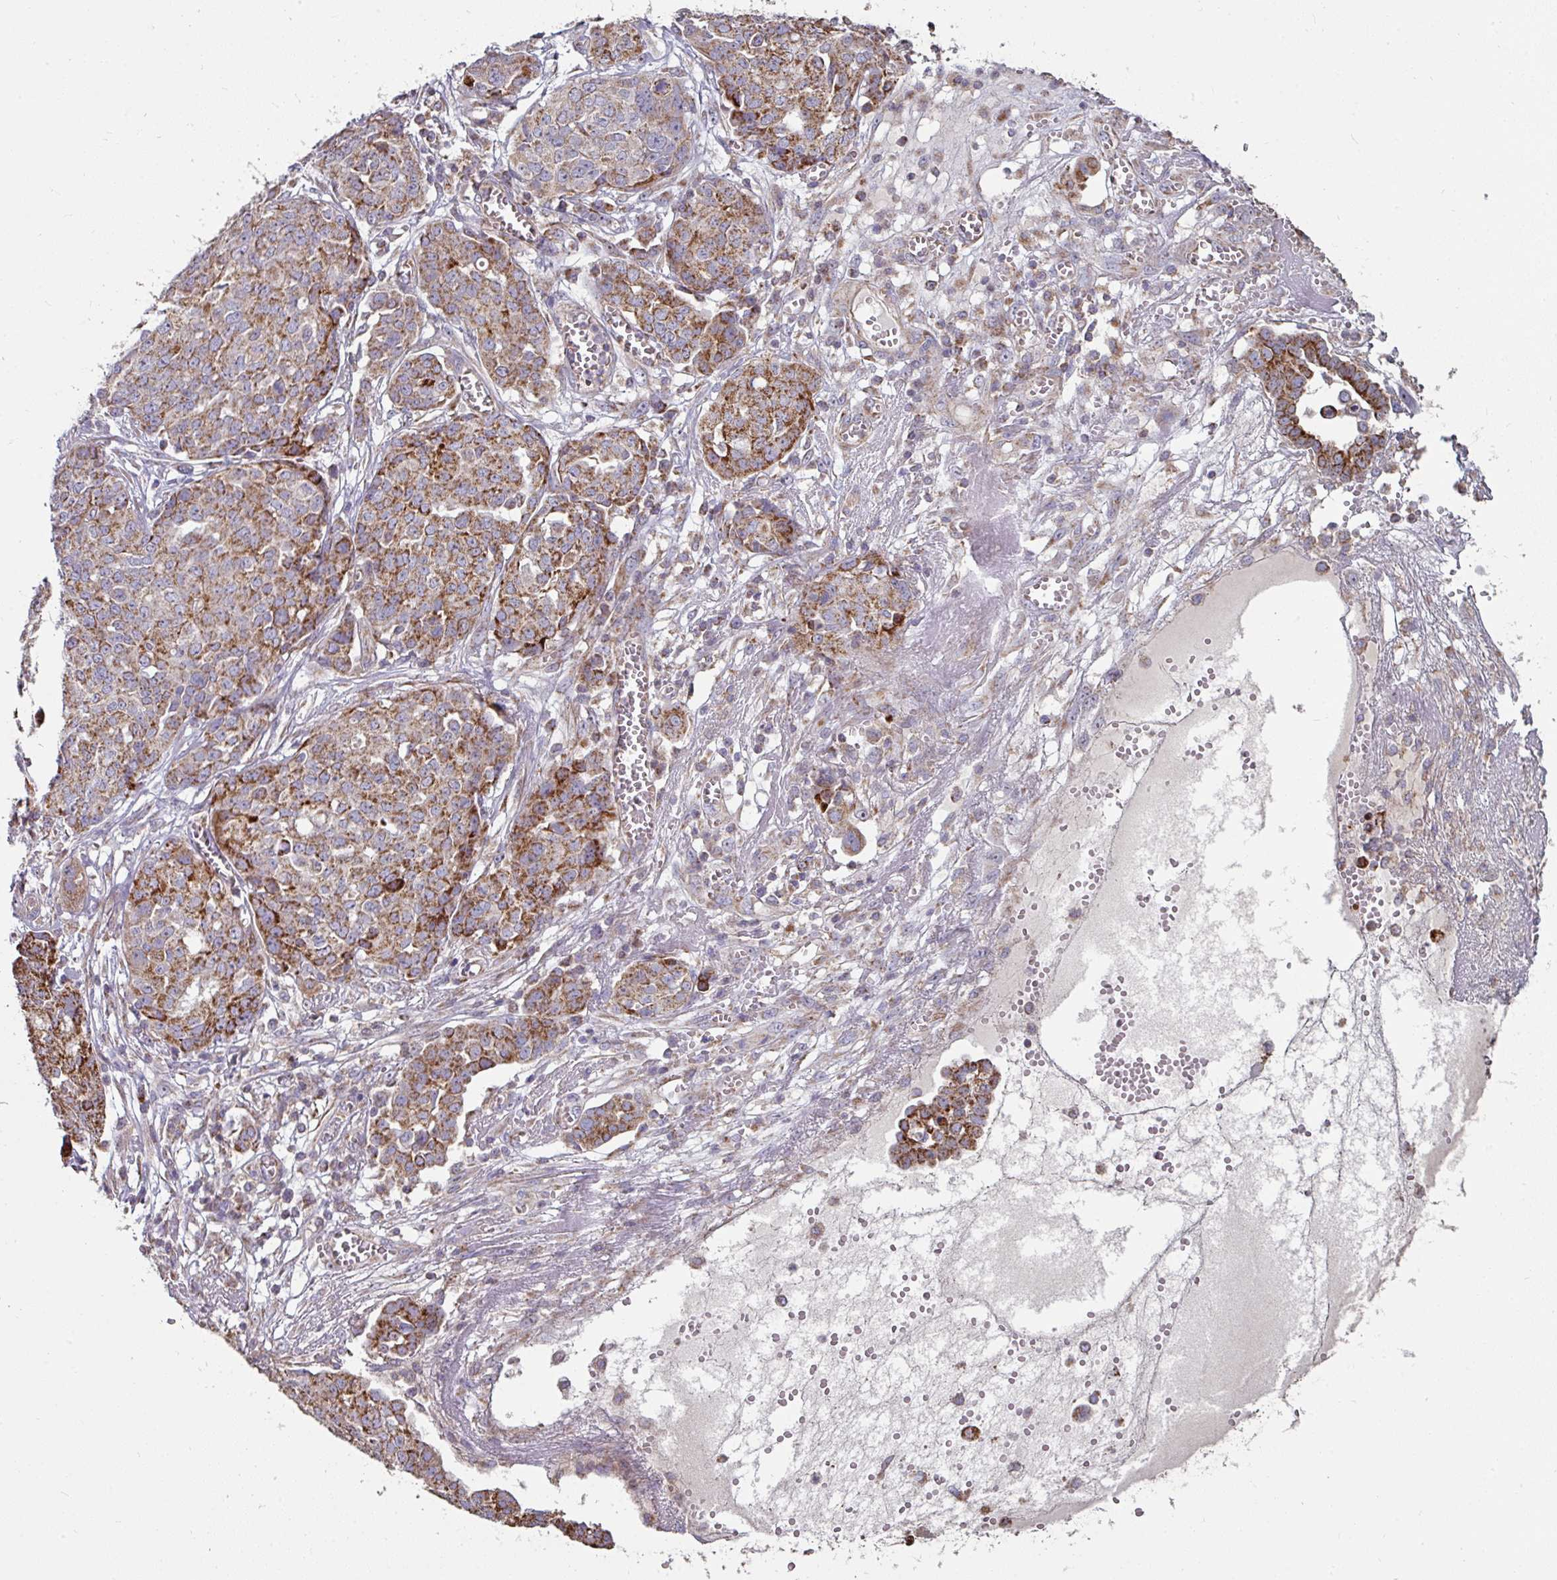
{"staining": {"intensity": "strong", "quantity": "25%-75%", "location": "cytoplasmic/membranous"}, "tissue": "ovarian cancer", "cell_type": "Tumor cells", "image_type": "cancer", "snomed": [{"axis": "morphology", "description": "Cystadenocarcinoma, serous, NOS"}, {"axis": "topography", "description": "Soft tissue"}, {"axis": "topography", "description": "Ovary"}], "caption": "An IHC micrograph of tumor tissue is shown. Protein staining in brown shows strong cytoplasmic/membranous positivity in serous cystadenocarcinoma (ovarian) within tumor cells.", "gene": "OR2D3", "patient": {"sex": "female", "age": 57}}